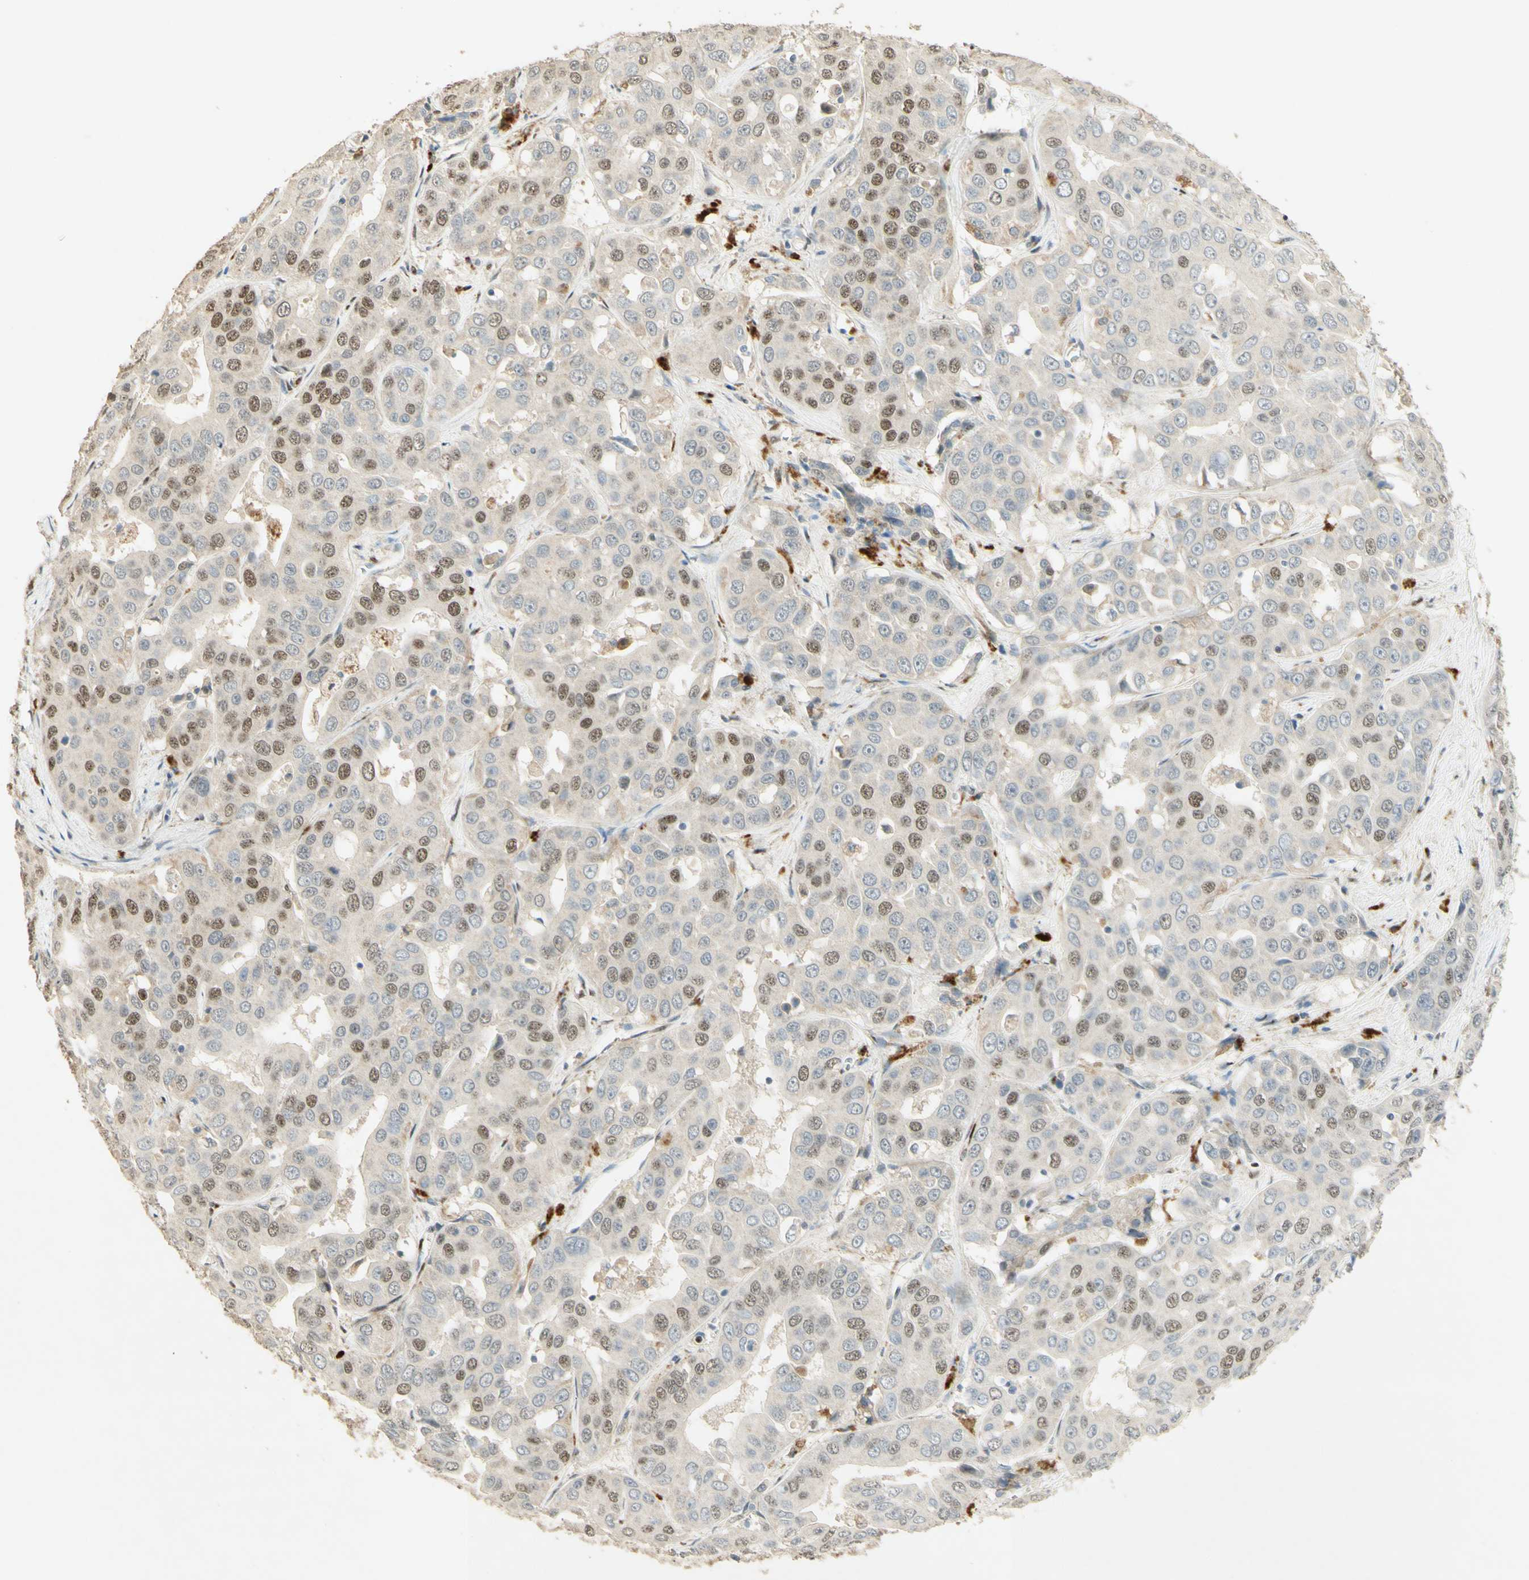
{"staining": {"intensity": "moderate", "quantity": "<25%", "location": "nuclear"}, "tissue": "liver cancer", "cell_type": "Tumor cells", "image_type": "cancer", "snomed": [{"axis": "morphology", "description": "Cholangiocarcinoma"}, {"axis": "topography", "description": "Liver"}], "caption": "Moderate nuclear positivity is appreciated in approximately <25% of tumor cells in liver cancer (cholangiocarcinoma). The staining was performed using DAB to visualize the protein expression in brown, while the nuclei were stained in blue with hematoxylin (Magnification: 20x).", "gene": "FOXP1", "patient": {"sex": "female", "age": 52}}